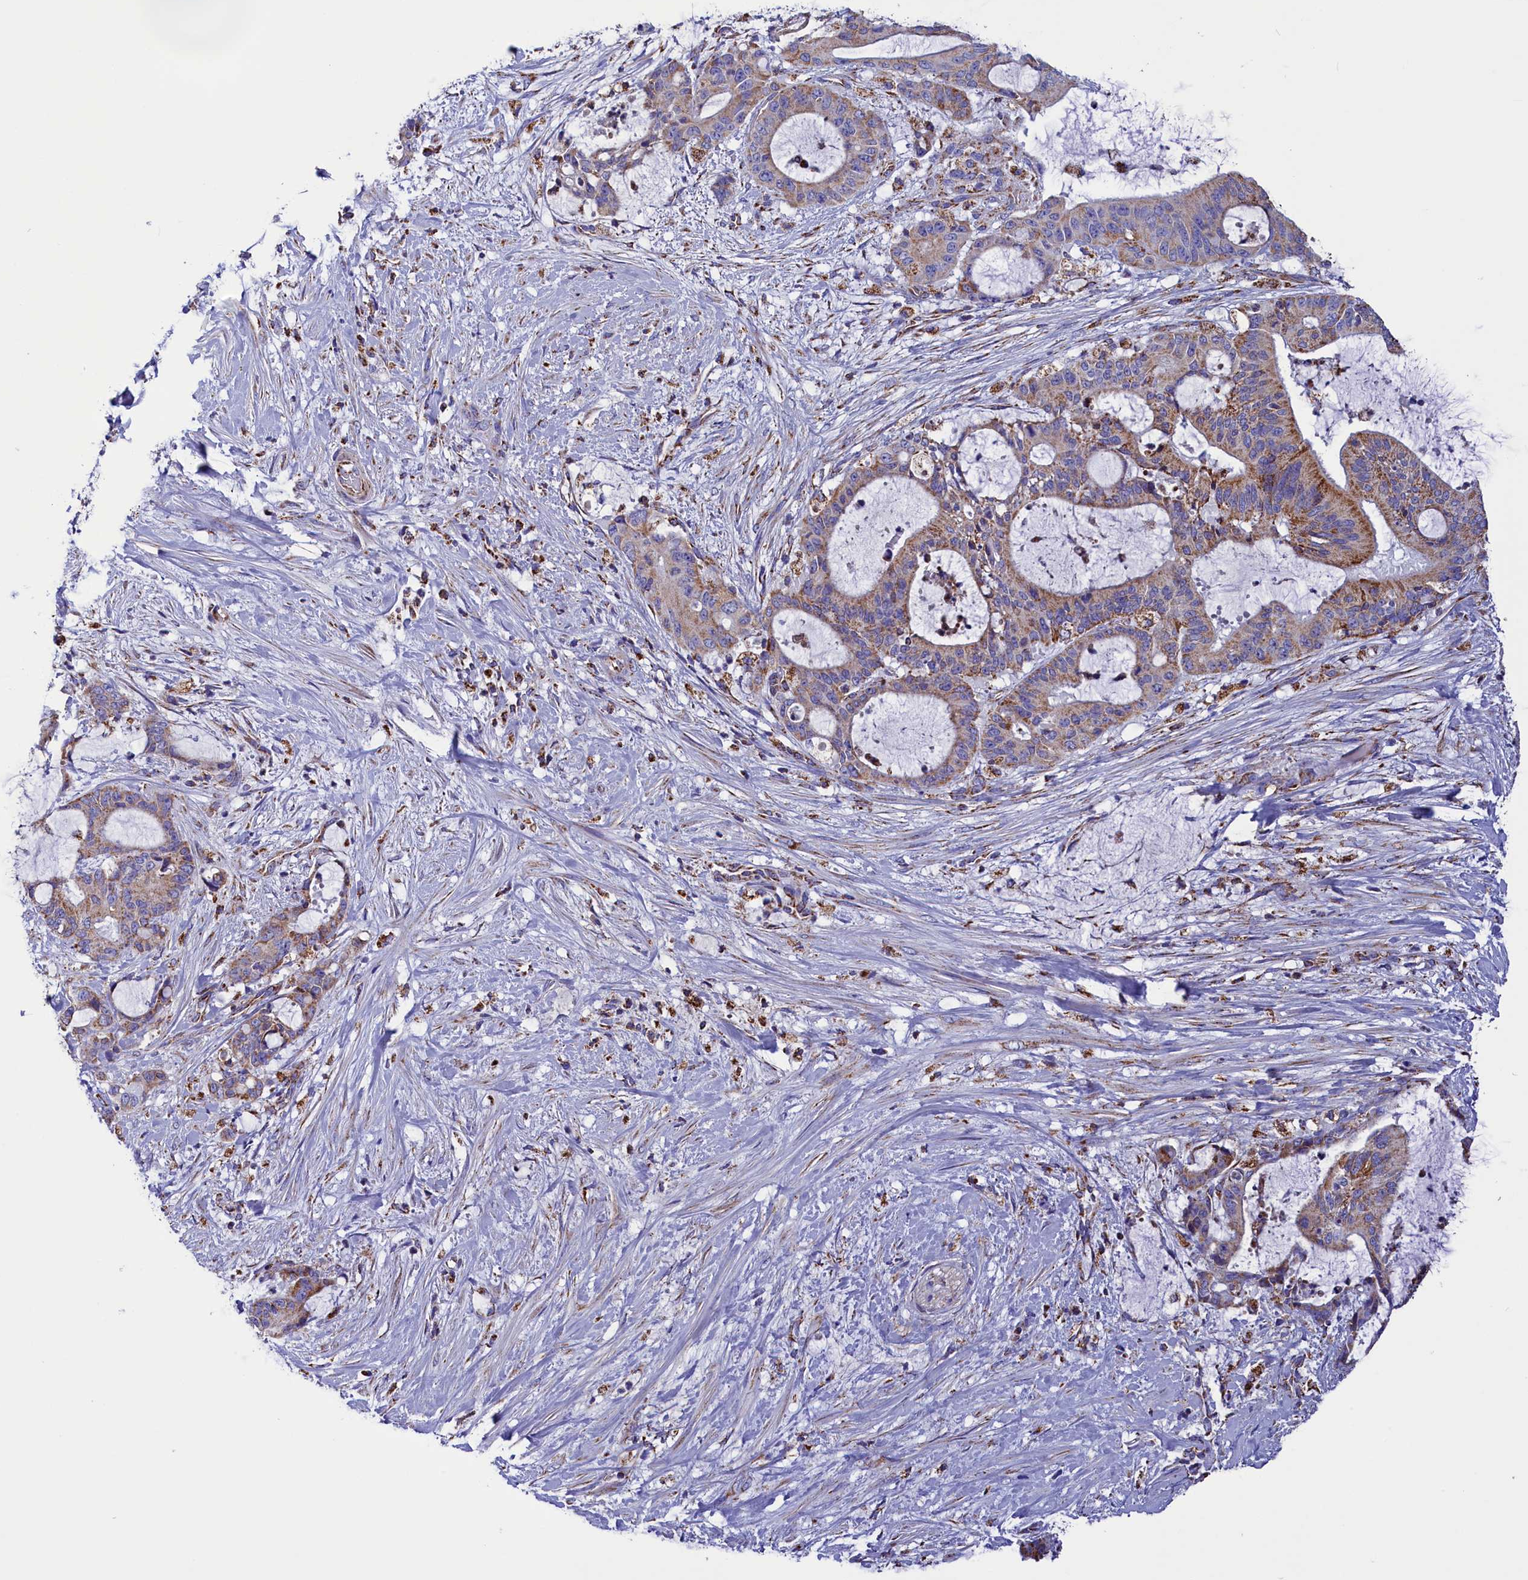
{"staining": {"intensity": "moderate", "quantity": "25%-75%", "location": "cytoplasmic/membranous"}, "tissue": "liver cancer", "cell_type": "Tumor cells", "image_type": "cancer", "snomed": [{"axis": "morphology", "description": "Normal tissue, NOS"}, {"axis": "morphology", "description": "Cholangiocarcinoma"}, {"axis": "topography", "description": "Liver"}, {"axis": "topography", "description": "Peripheral nerve tissue"}], "caption": "Brown immunohistochemical staining in human liver cancer (cholangiocarcinoma) exhibits moderate cytoplasmic/membranous expression in about 25%-75% of tumor cells.", "gene": "SLC39A3", "patient": {"sex": "female", "age": 73}}